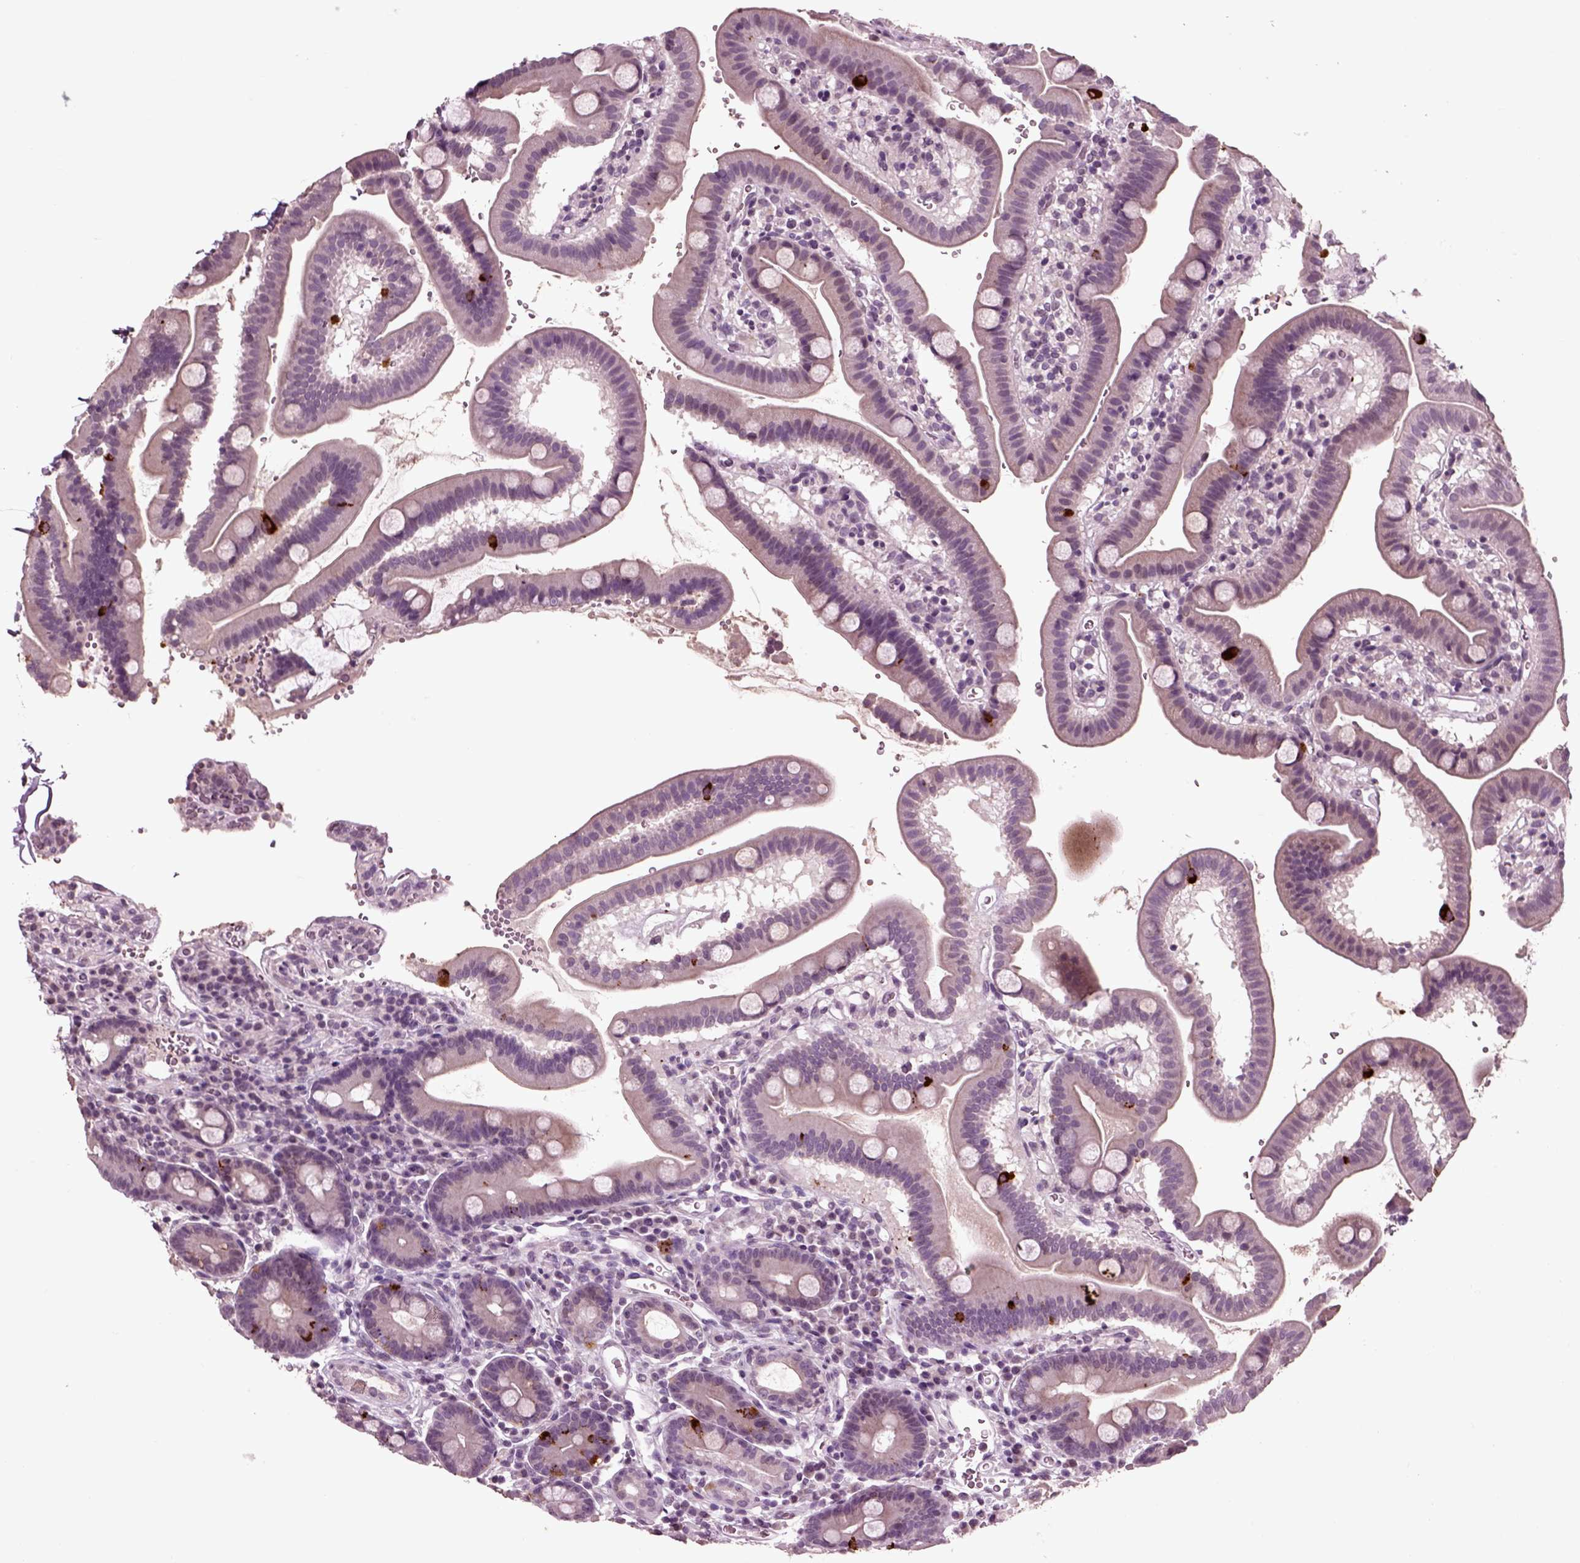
{"staining": {"intensity": "strong", "quantity": "<25%", "location": "cytoplasmic/membranous"}, "tissue": "duodenum", "cell_type": "Glandular cells", "image_type": "normal", "snomed": [{"axis": "morphology", "description": "Normal tissue, NOS"}, {"axis": "topography", "description": "Duodenum"}], "caption": "This is a micrograph of IHC staining of unremarkable duodenum, which shows strong staining in the cytoplasmic/membranous of glandular cells.", "gene": "CHGB", "patient": {"sex": "male", "age": 59}}